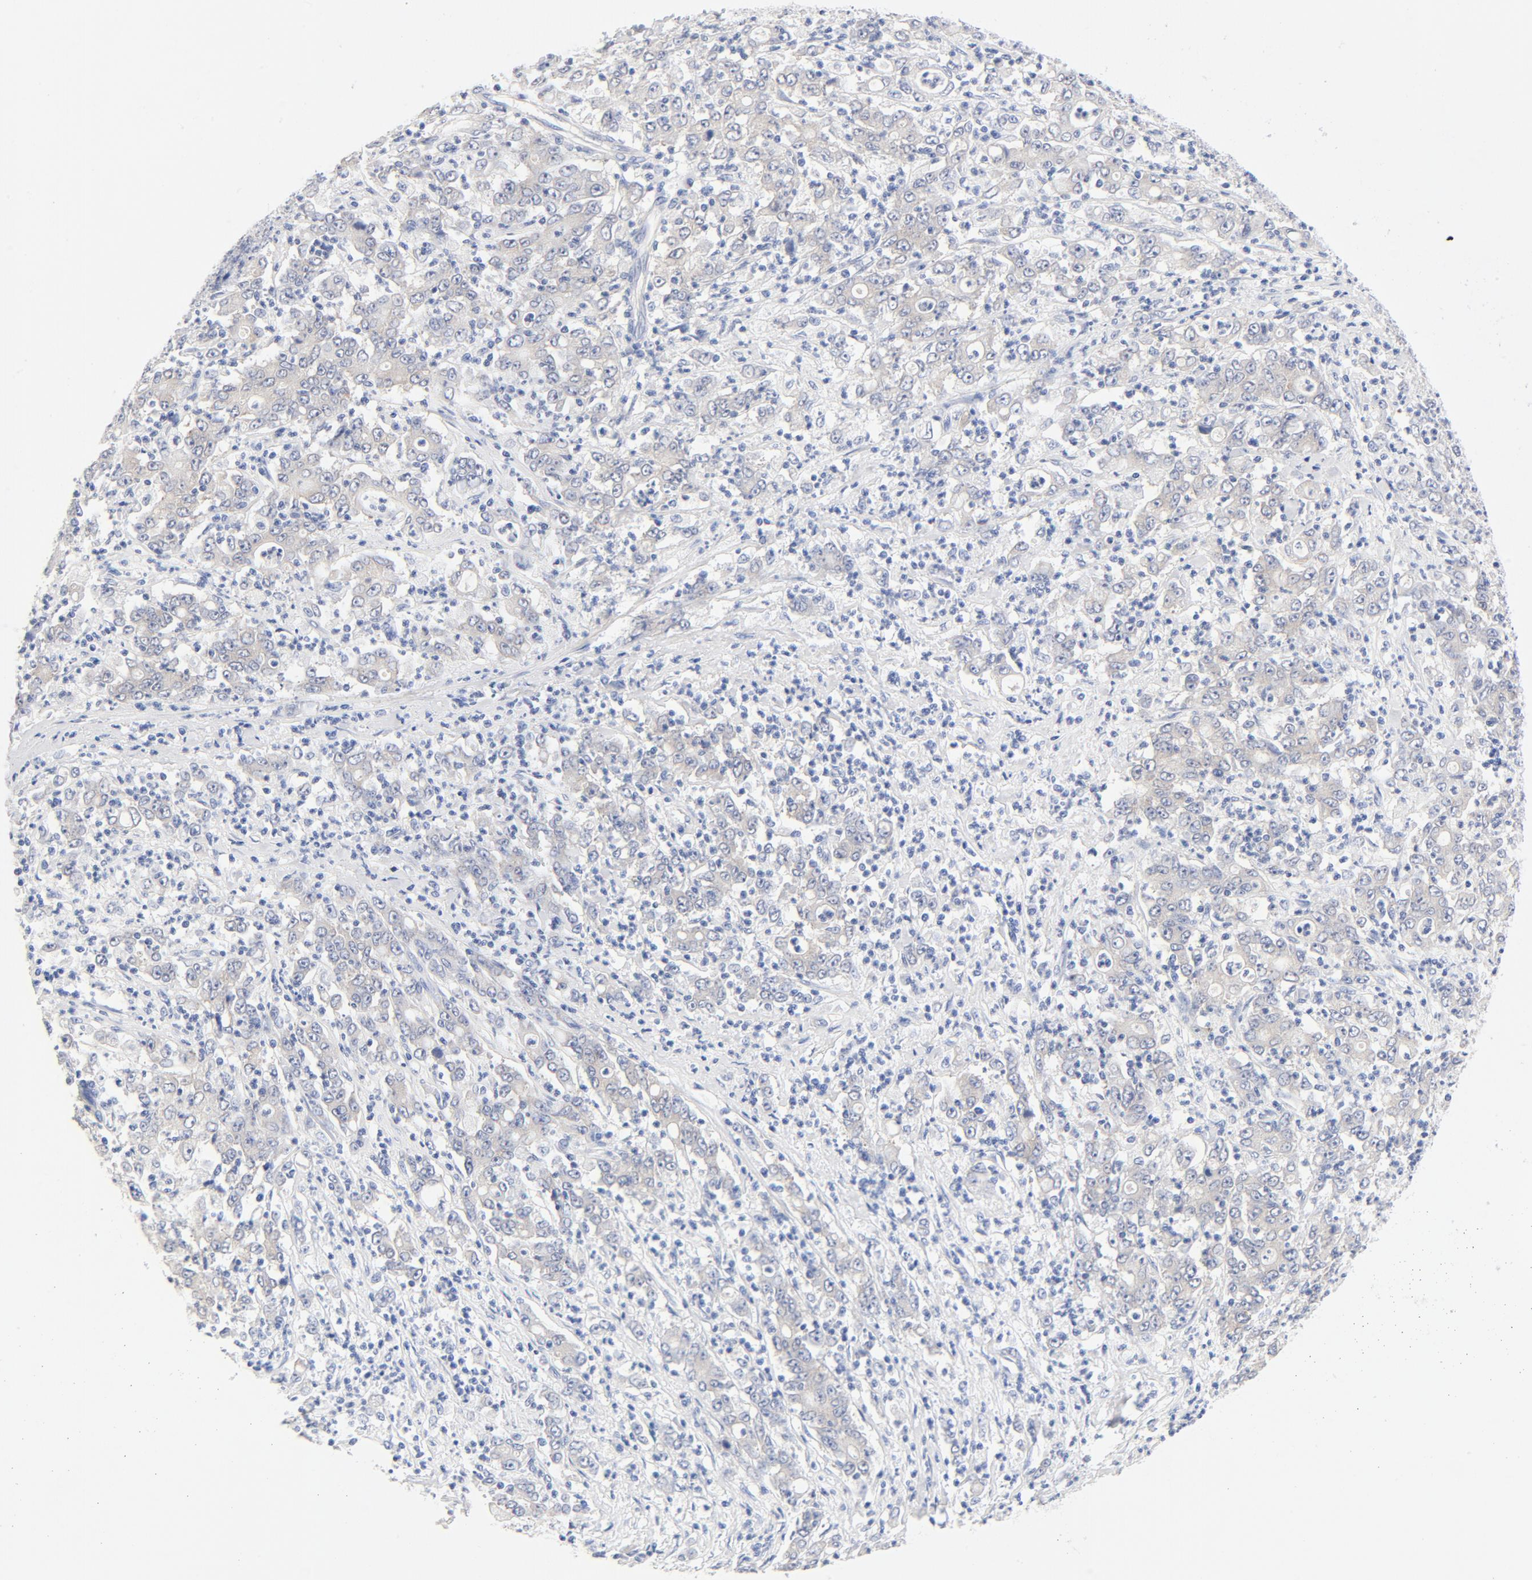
{"staining": {"intensity": "weak", "quantity": ">75%", "location": "cytoplasmic/membranous"}, "tissue": "stomach cancer", "cell_type": "Tumor cells", "image_type": "cancer", "snomed": [{"axis": "morphology", "description": "Adenocarcinoma, NOS"}, {"axis": "topography", "description": "Stomach, lower"}], "caption": "Immunohistochemical staining of human stomach cancer (adenocarcinoma) exhibits low levels of weak cytoplasmic/membranous expression in about >75% of tumor cells.", "gene": "HOMER1", "patient": {"sex": "female", "age": 71}}